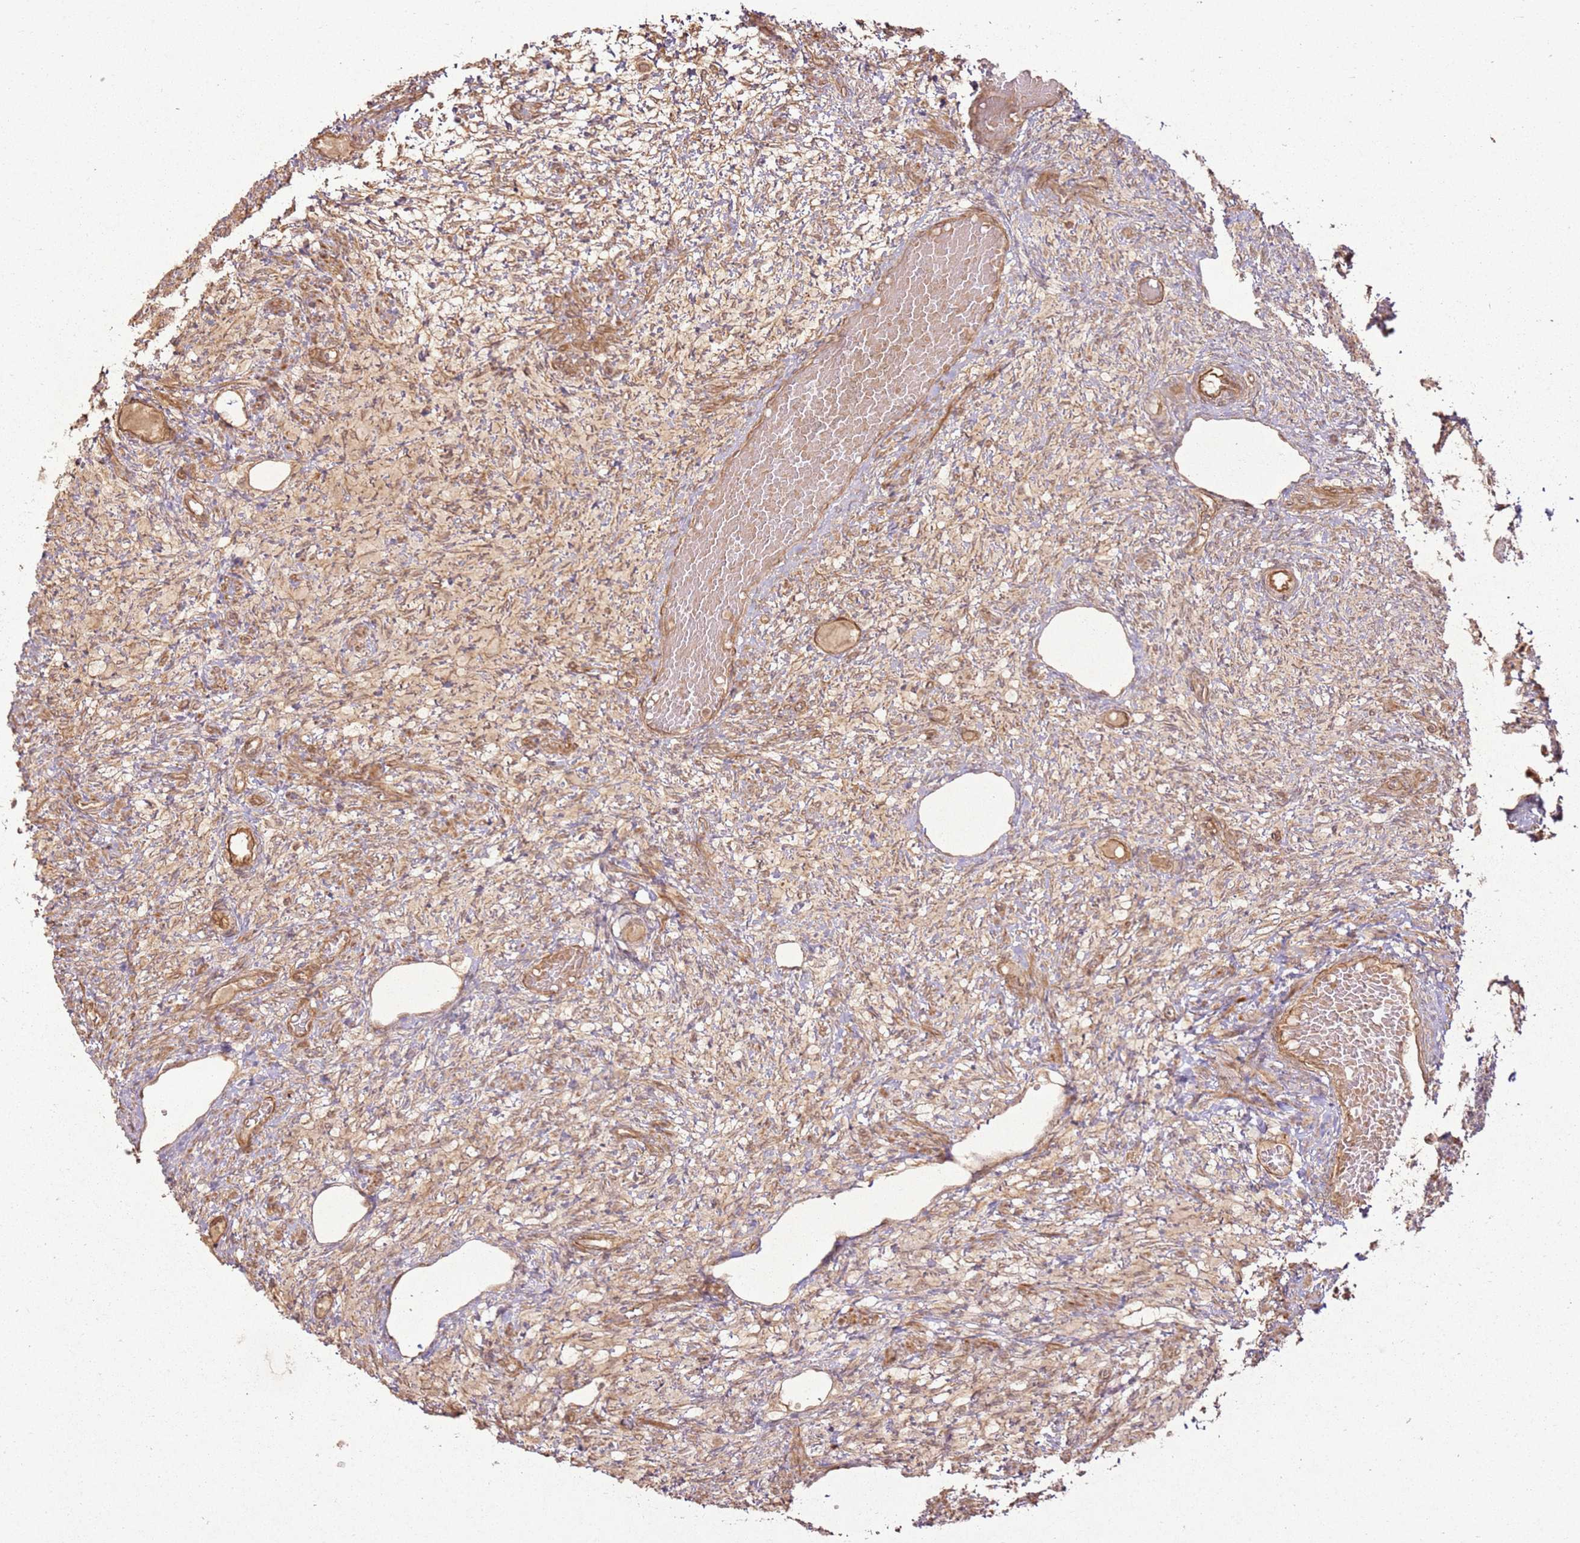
{"staining": {"intensity": "moderate", "quantity": "25%-75%", "location": "cytoplasmic/membranous"}, "tissue": "ovary", "cell_type": "Ovarian stroma cells", "image_type": "normal", "snomed": [{"axis": "morphology", "description": "Normal tissue, NOS"}, {"axis": "topography", "description": "Ovary"}], "caption": "A histopathology image showing moderate cytoplasmic/membranous staining in about 25%-75% of ovarian stroma cells in benign ovary, as visualized by brown immunohistochemical staining.", "gene": "ZNF776", "patient": {"sex": "female", "age": 27}}